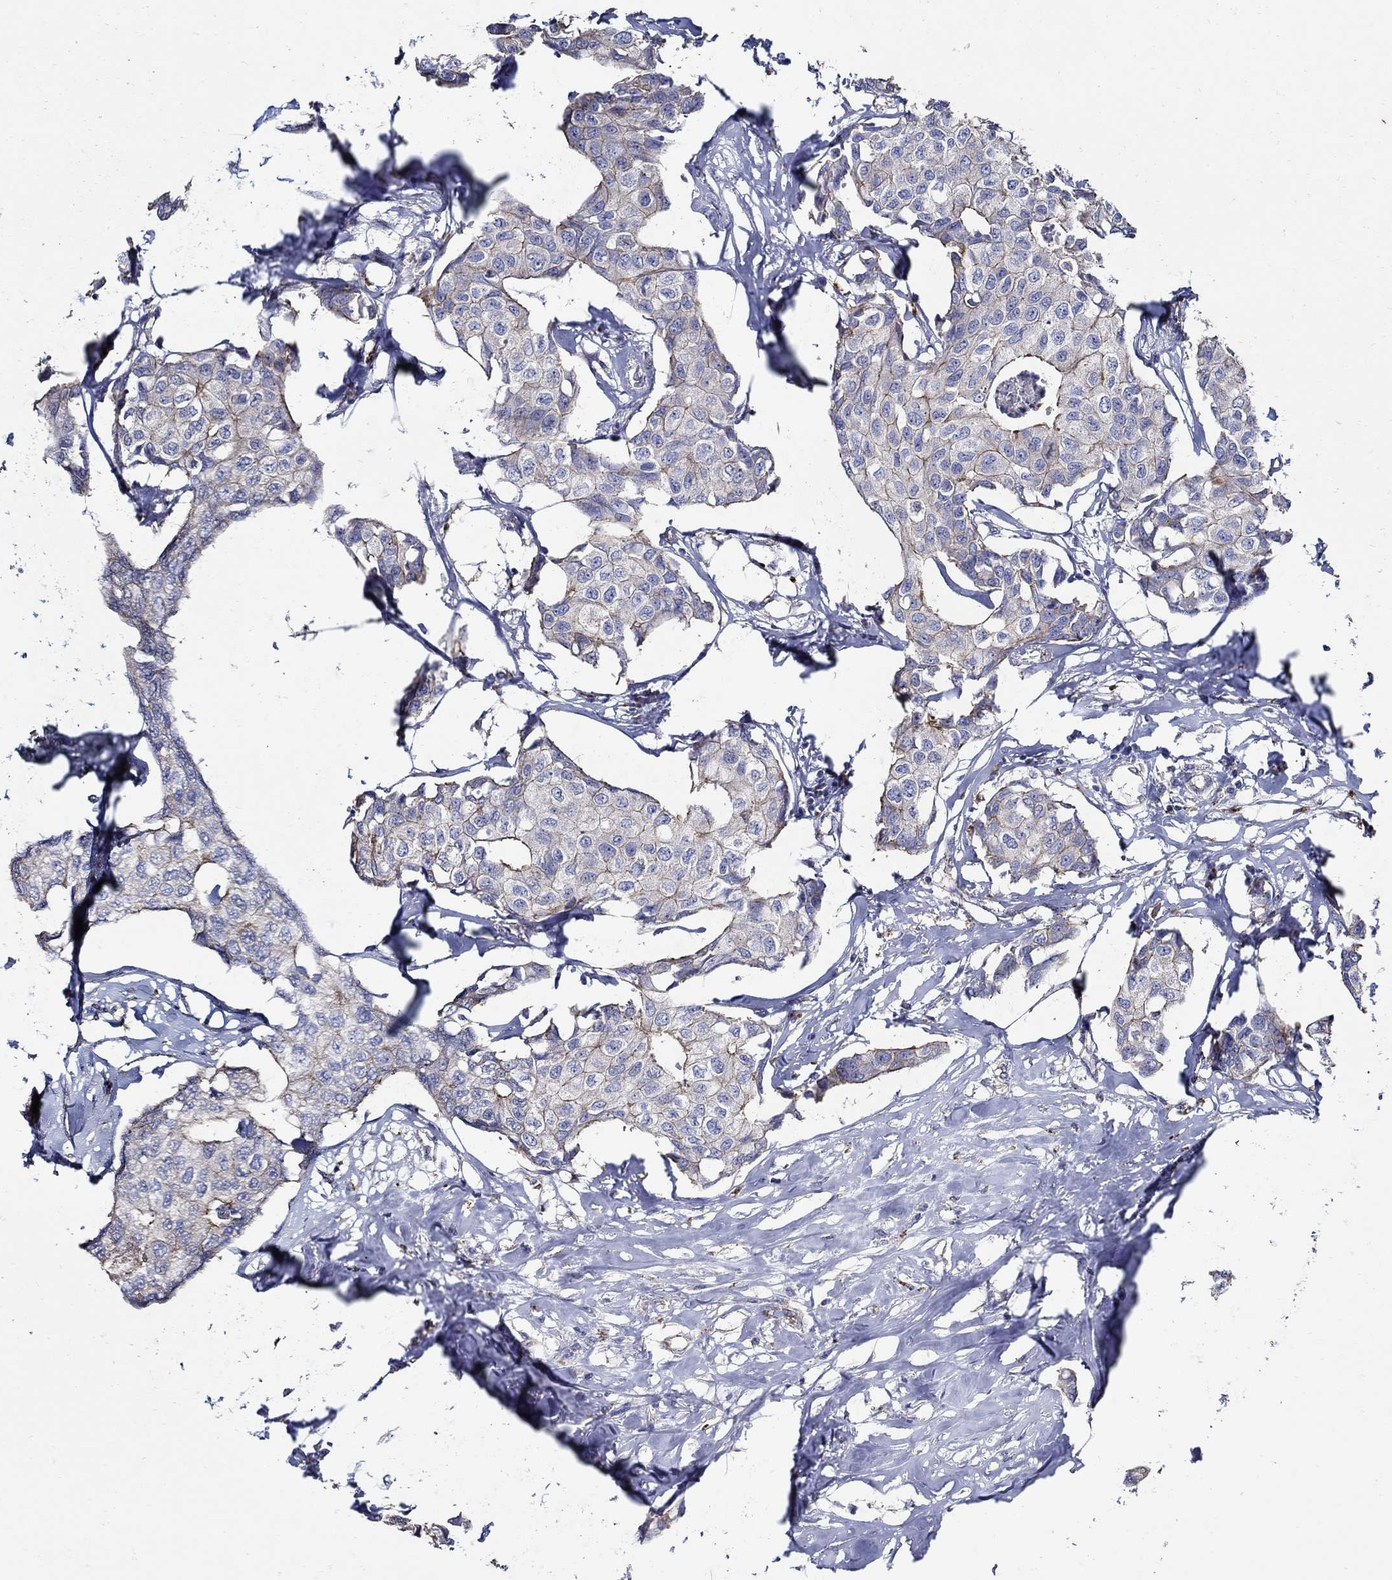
{"staining": {"intensity": "strong", "quantity": "<25%", "location": "cytoplasmic/membranous"}, "tissue": "breast cancer", "cell_type": "Tumor cells", "image_type": "cancer", "snomed": [{"axis": "morphology", "description": "Duct carcinoma"}, {"axis": "topography", "description": "Breast"}], "caption": "Brown immunohistochemical staining in breast intraductal carcinoma reveals strong cytoplasmic/membranous staining in approximately <25% of tumor cells.", "gene": "APBB3", "patient": {"sex": "female", "age": 80}}